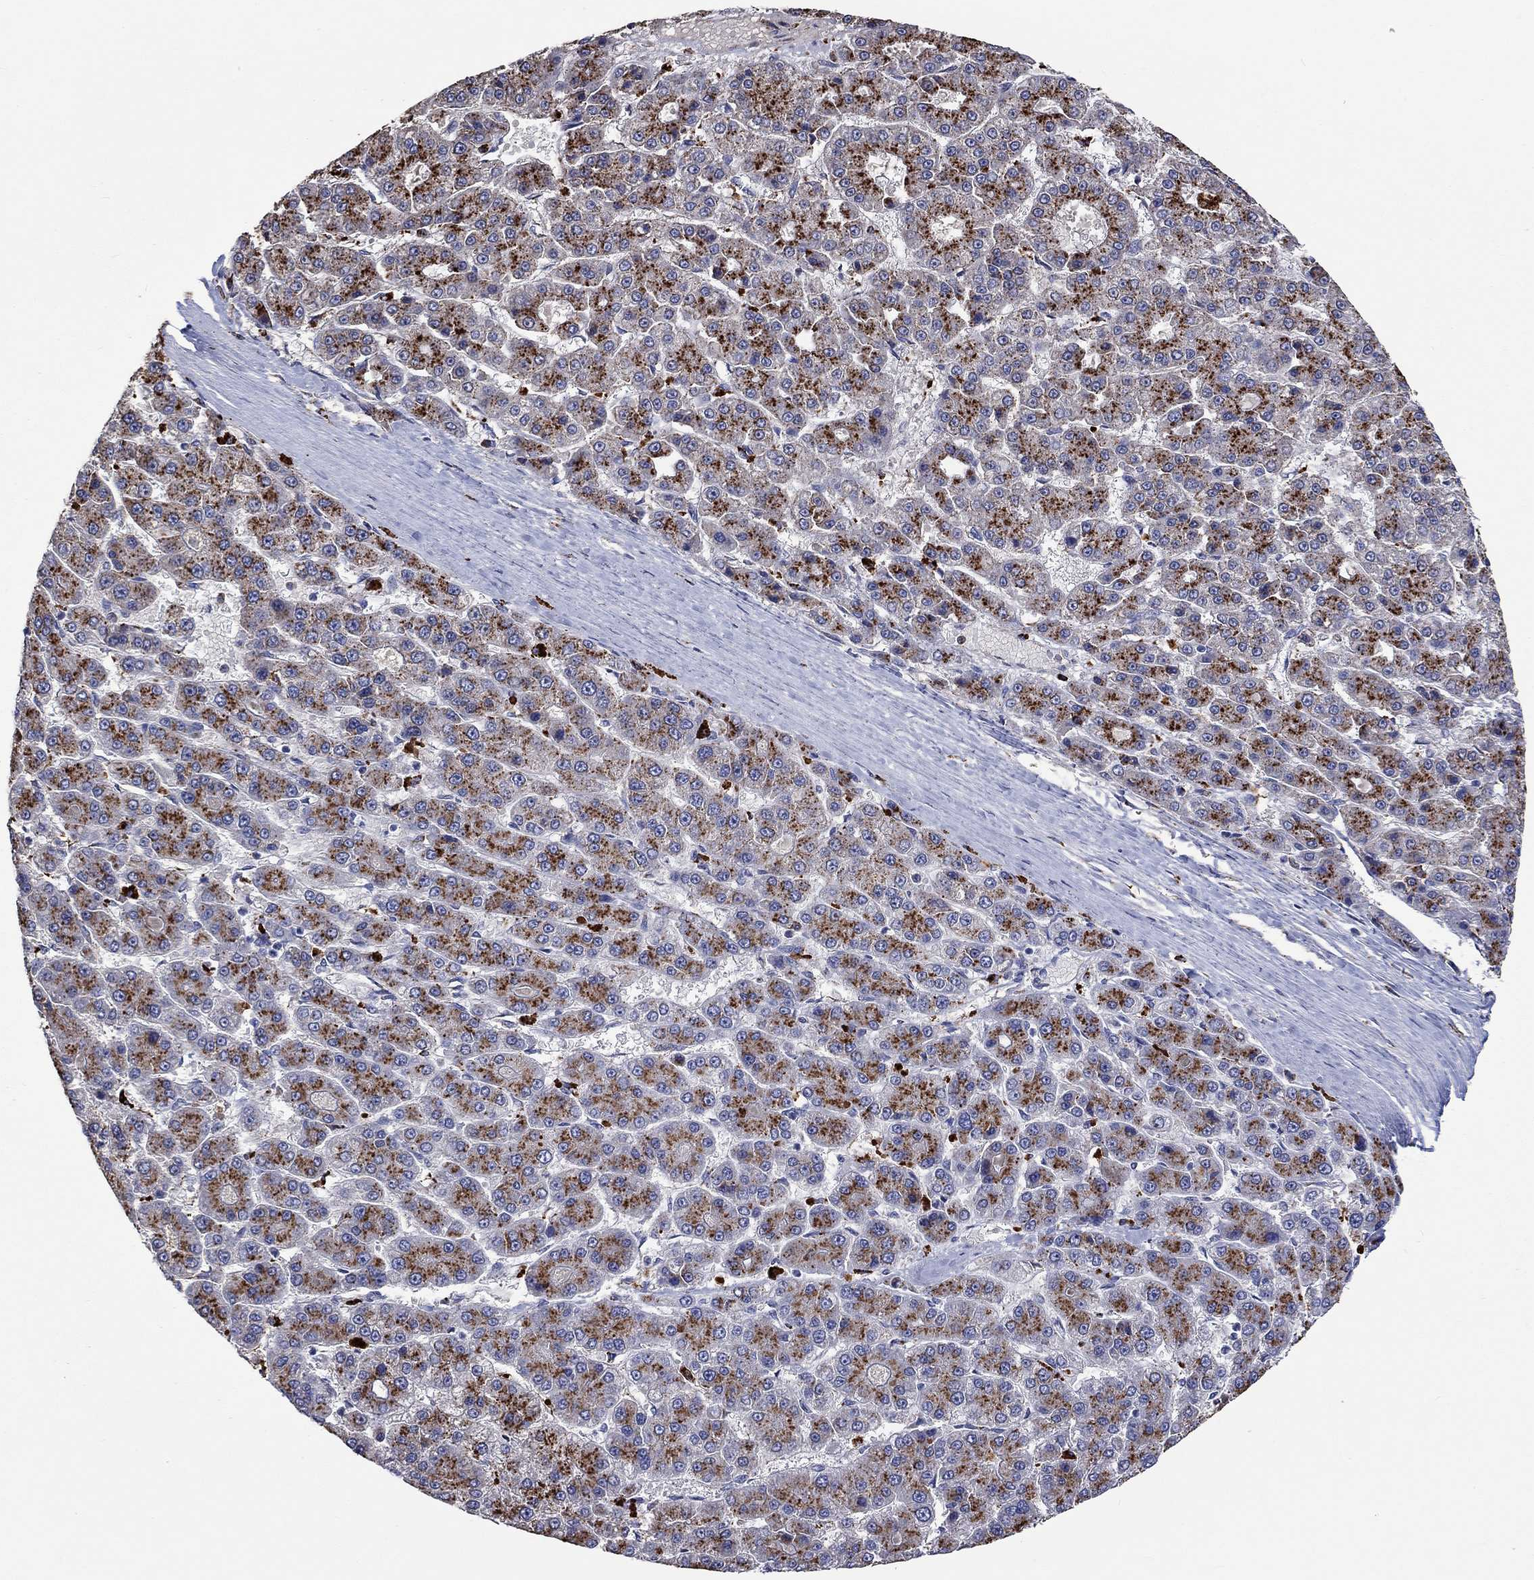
{"staining": {"intensity": "strong", "quantity": "25%-75%", "location": "cytoplasmic/membranous"}, "tissue": "liver cancer", "cell_type": "Tumor cells", "image_type": "cancer", "snomed": [{"axis": "morphology", "description": "Carcinoma, Hepatocellular, NOS"}, {"axis": "topography", "description": "Liver"}], "caption": "This histopathology image exhibits immunohistochemistry staining of liver cancer, with high strong cytoplasmic/membranous staining in about 25%-75% of tumor cells.", "gene": "CTSB", "patient": {"sex": "male", "age": 70}}